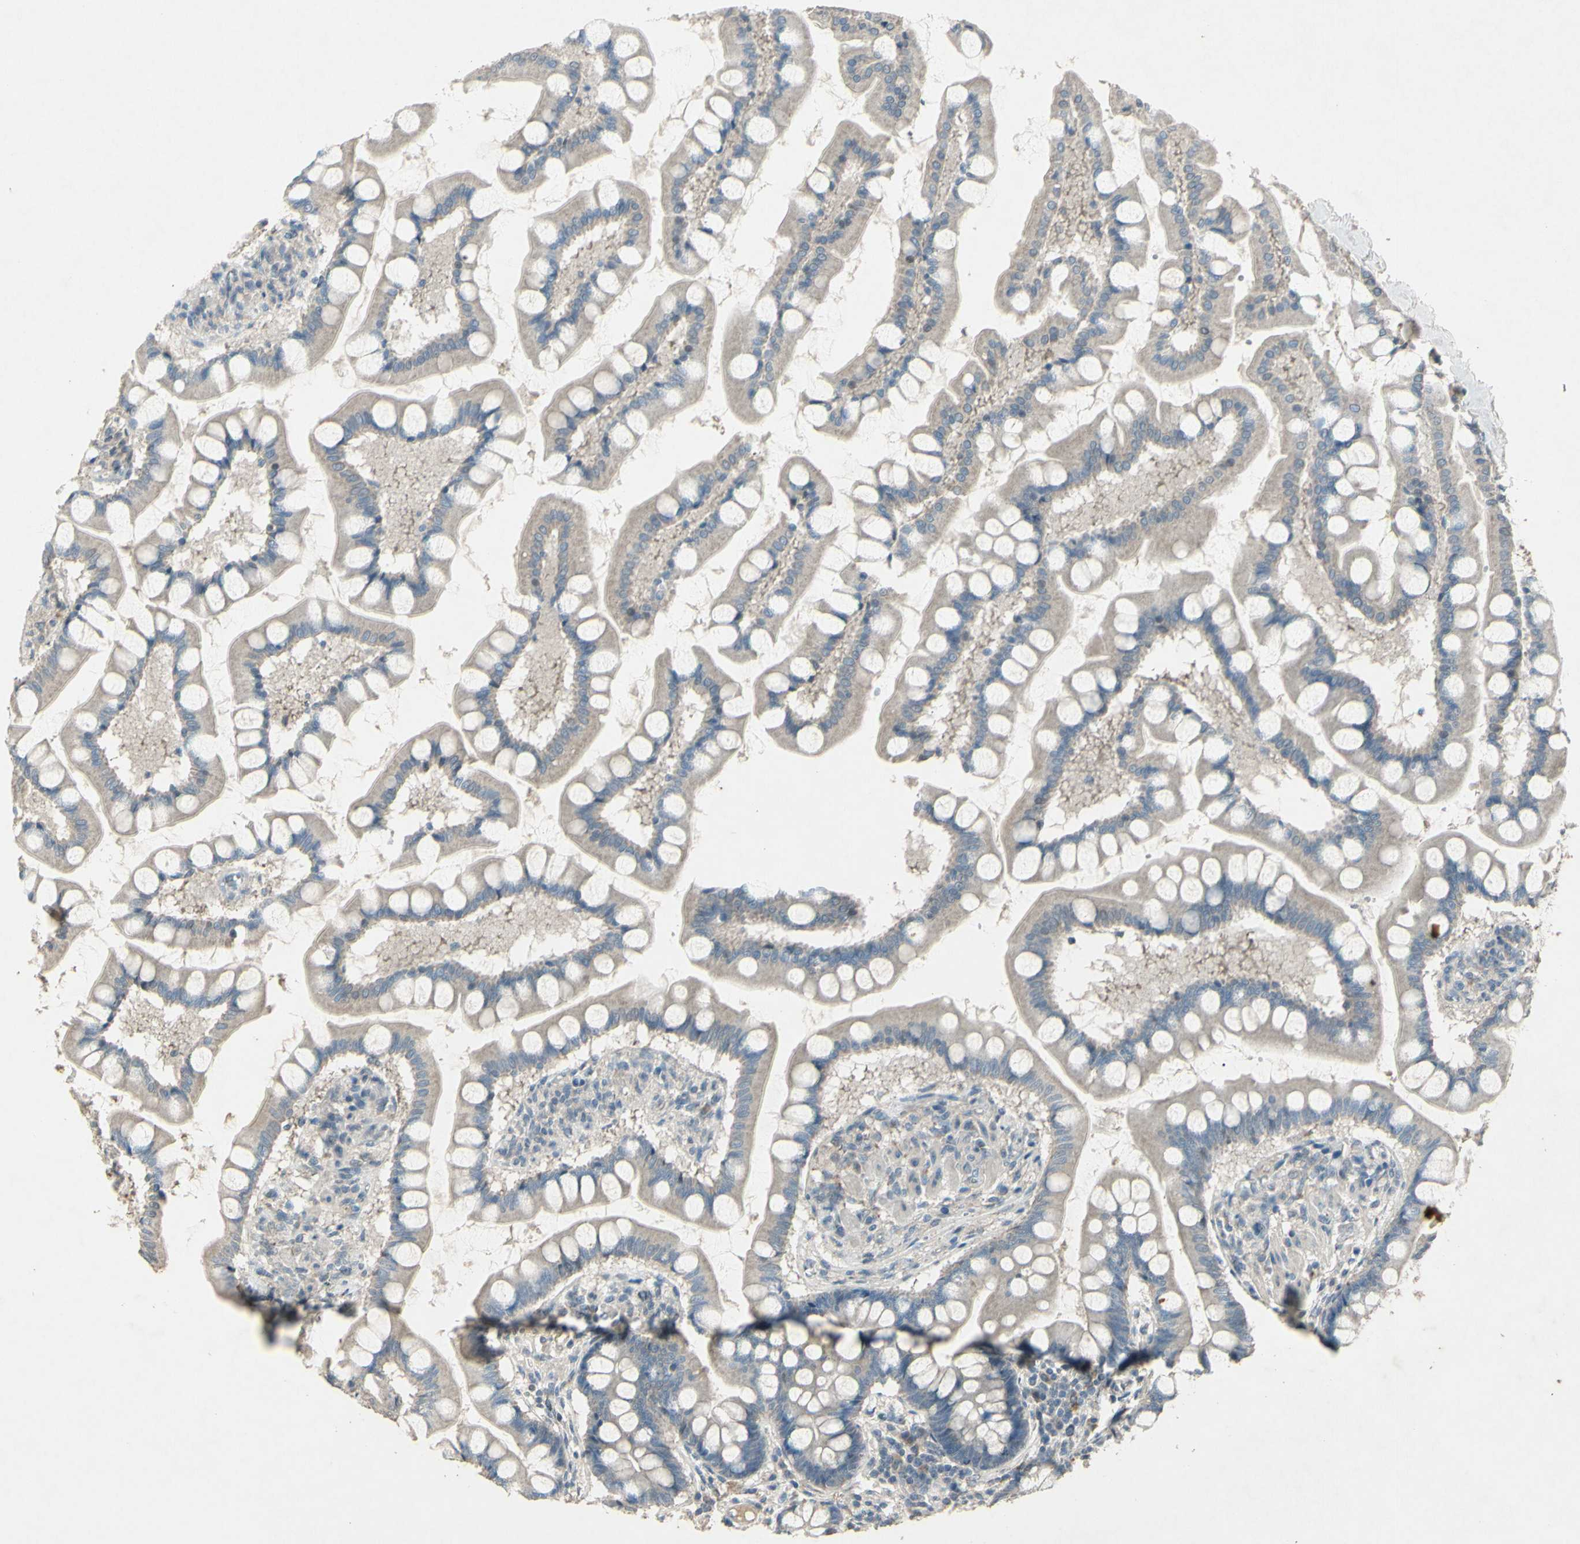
{"staining": {"intensity": "weak", "quantity": ">75%", "location": "cytoplasmic/membranous"}, "tissue": "small intestine", "cell_type": "Glandular cells", "image_type": "normal", "snomed": [{"axis": "morphology", "description": "Normal tissue, NOS"}, {"axis": "topography", "description": "Small intestine"}], "caption": "Immunohistochemistry (IHC) histopathology image of normal human small intestine stained for a protein (brown), which demonstrates low levels of weak cytoplasmic/membranous expression in about >75% of glandular cells.", "gene": "TIMM21", "patient": {"sex": "male", "age": 41}}